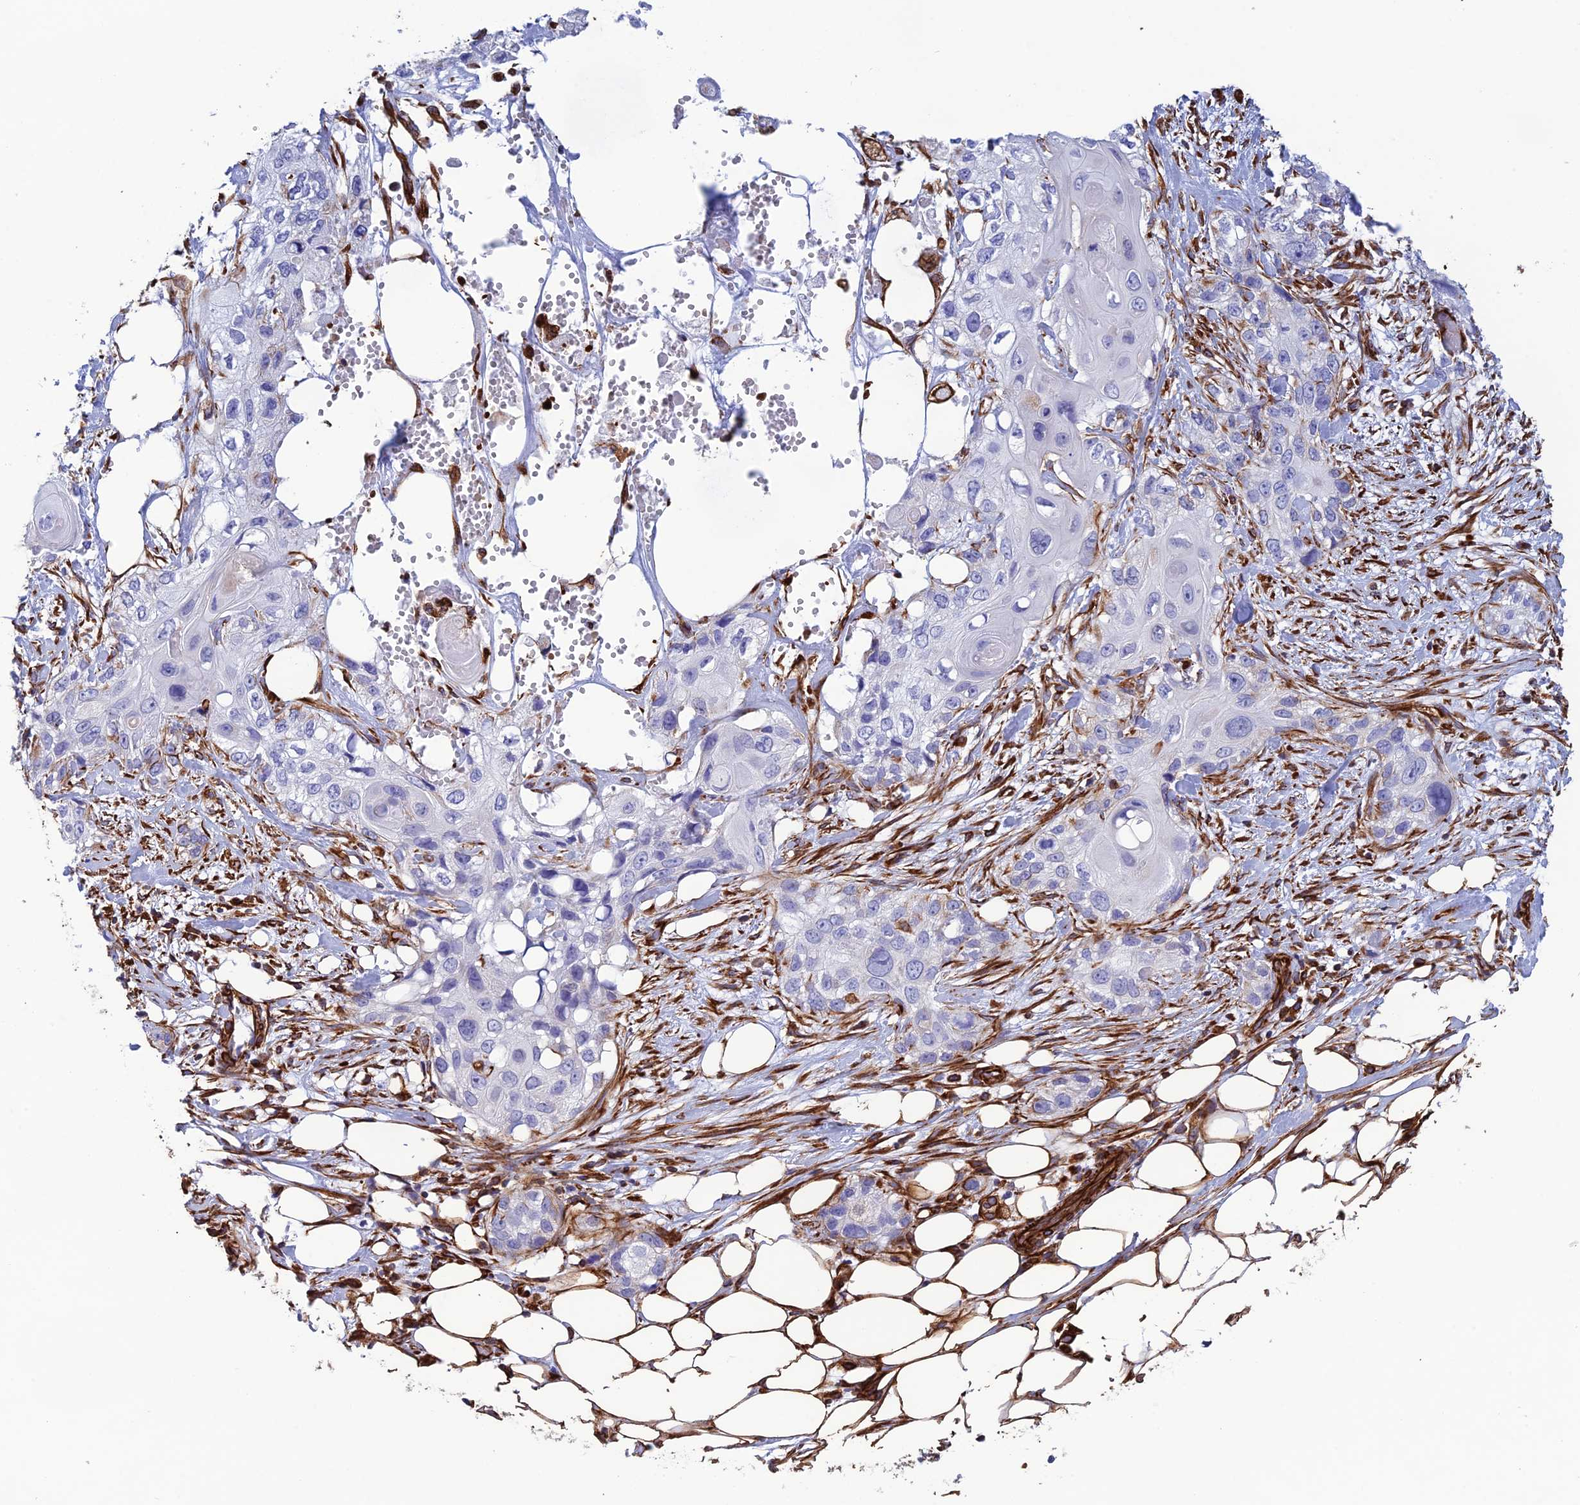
{"staining": {"intensity": "negative", "quantity": "none", "location": "none"}, "tissue": "skin cancer", "cell_type": "Tumor cells", "image_type": "cancer", "snomed": [{"axis": "morphology", "description": "Normal tissue, NOS"}, {"axis": "morphology", "description": "Squamous cell carcinoma, NOS"}, {"axis": "topography", "description": "Skin"}], "caption": "IHC histopathology image of neoplastic tissue: human skin cancer (squamous cell carcinoma) stained with DAB (3,3'-diaminobenzidine) reveals no significant protein expression in tumor cells.", "gene": "FBXL20", "patient": {"sex": "male", "age": 72}}